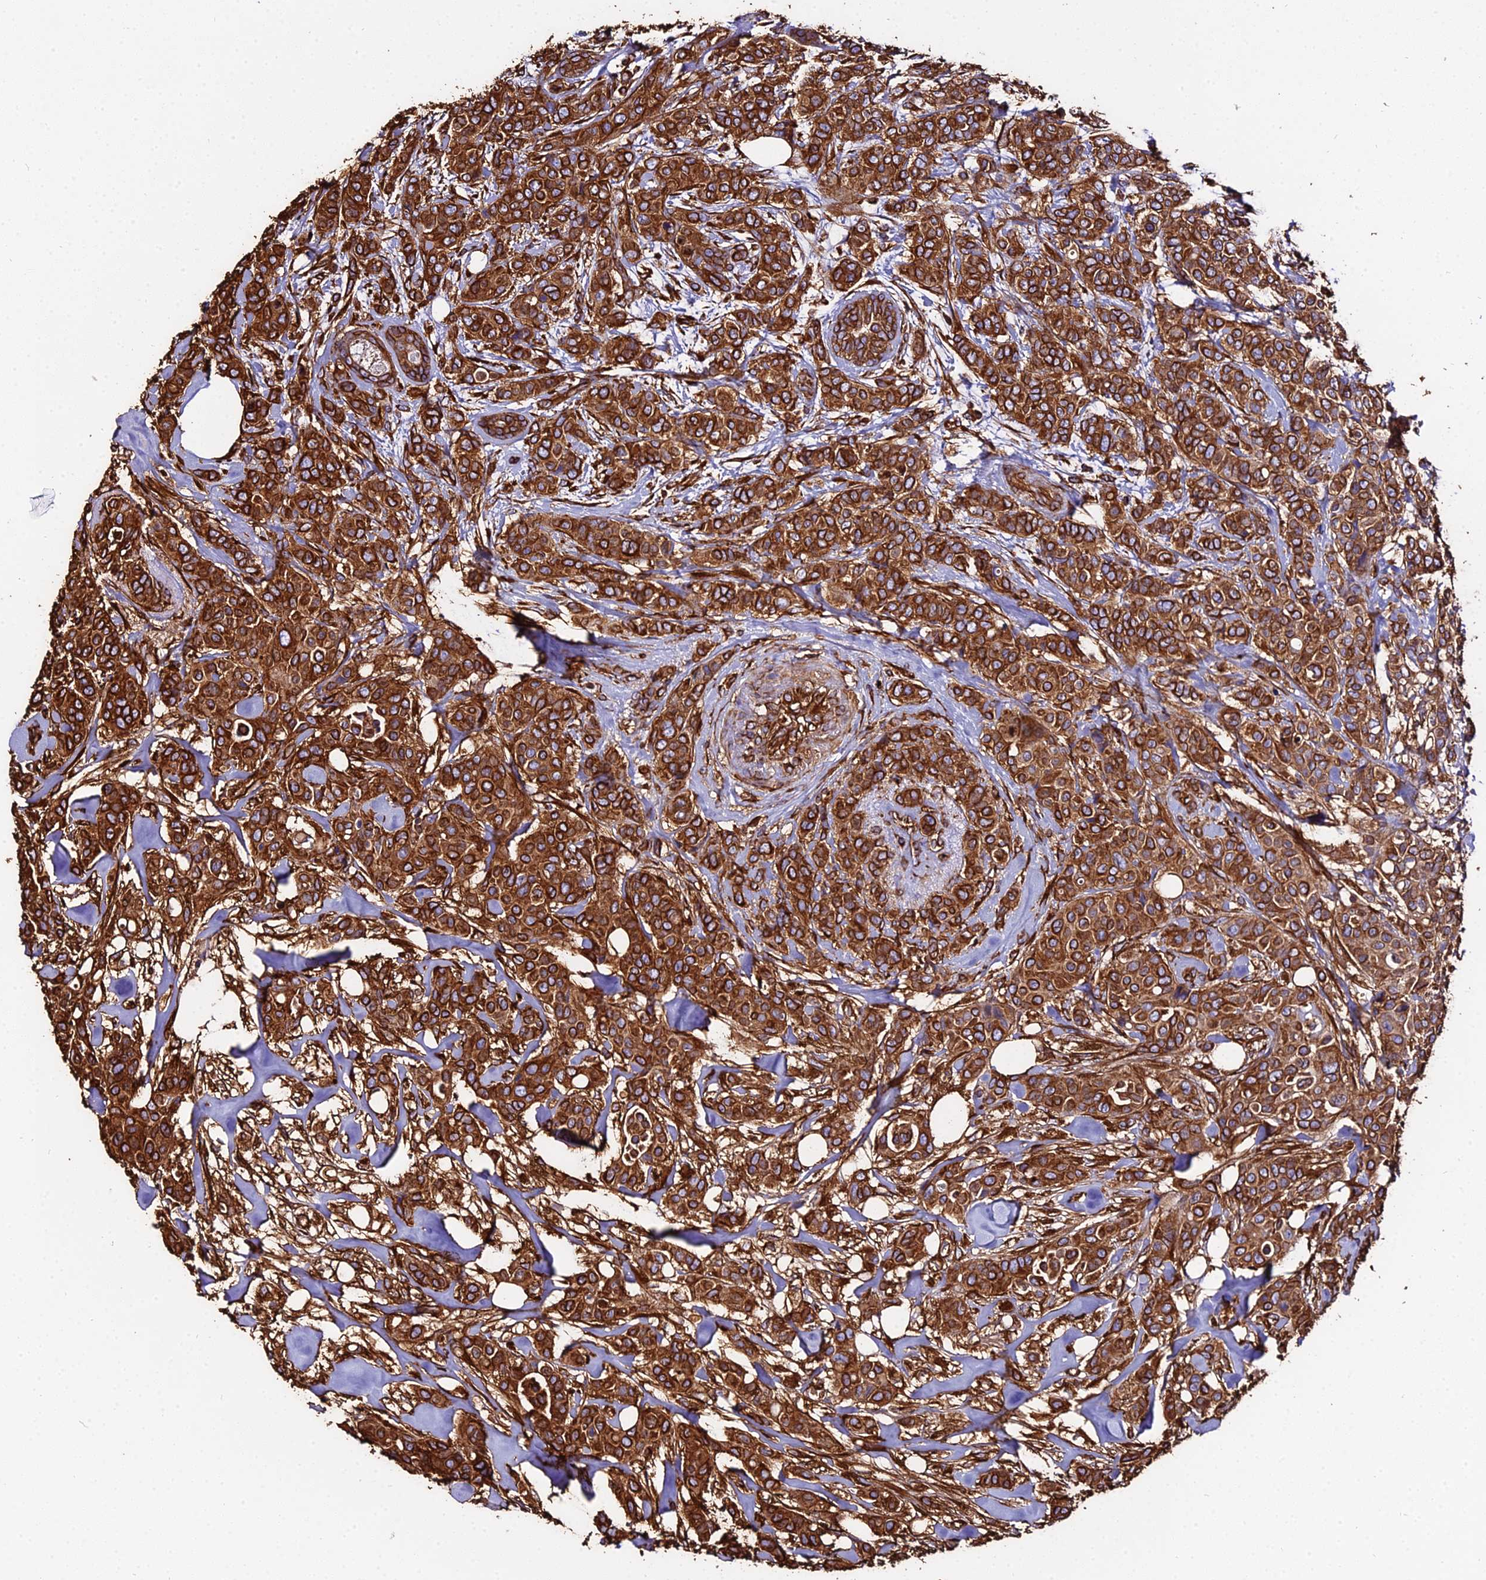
{"staining": {"intensity": "strong", "quantity": ">75%", "location": "cytoplasmic/membranous"}, "tissue": "breast cancer", "cell_type": "Tumor cells", "image_type": "cancer", "snomed": [{"axis": "morphology", "description": "Lobular carcinoma"}, {"axis": "topography", "description": "Breast"}], "caption": "Protein staining of breast cancer (lobular carcinoma) tissue shows strong cytoplasmic/membranous expression in approximately >75% of tumor cells.", "gene": "TUBA3D", "patient": {"sex": "female", "age": 51}}